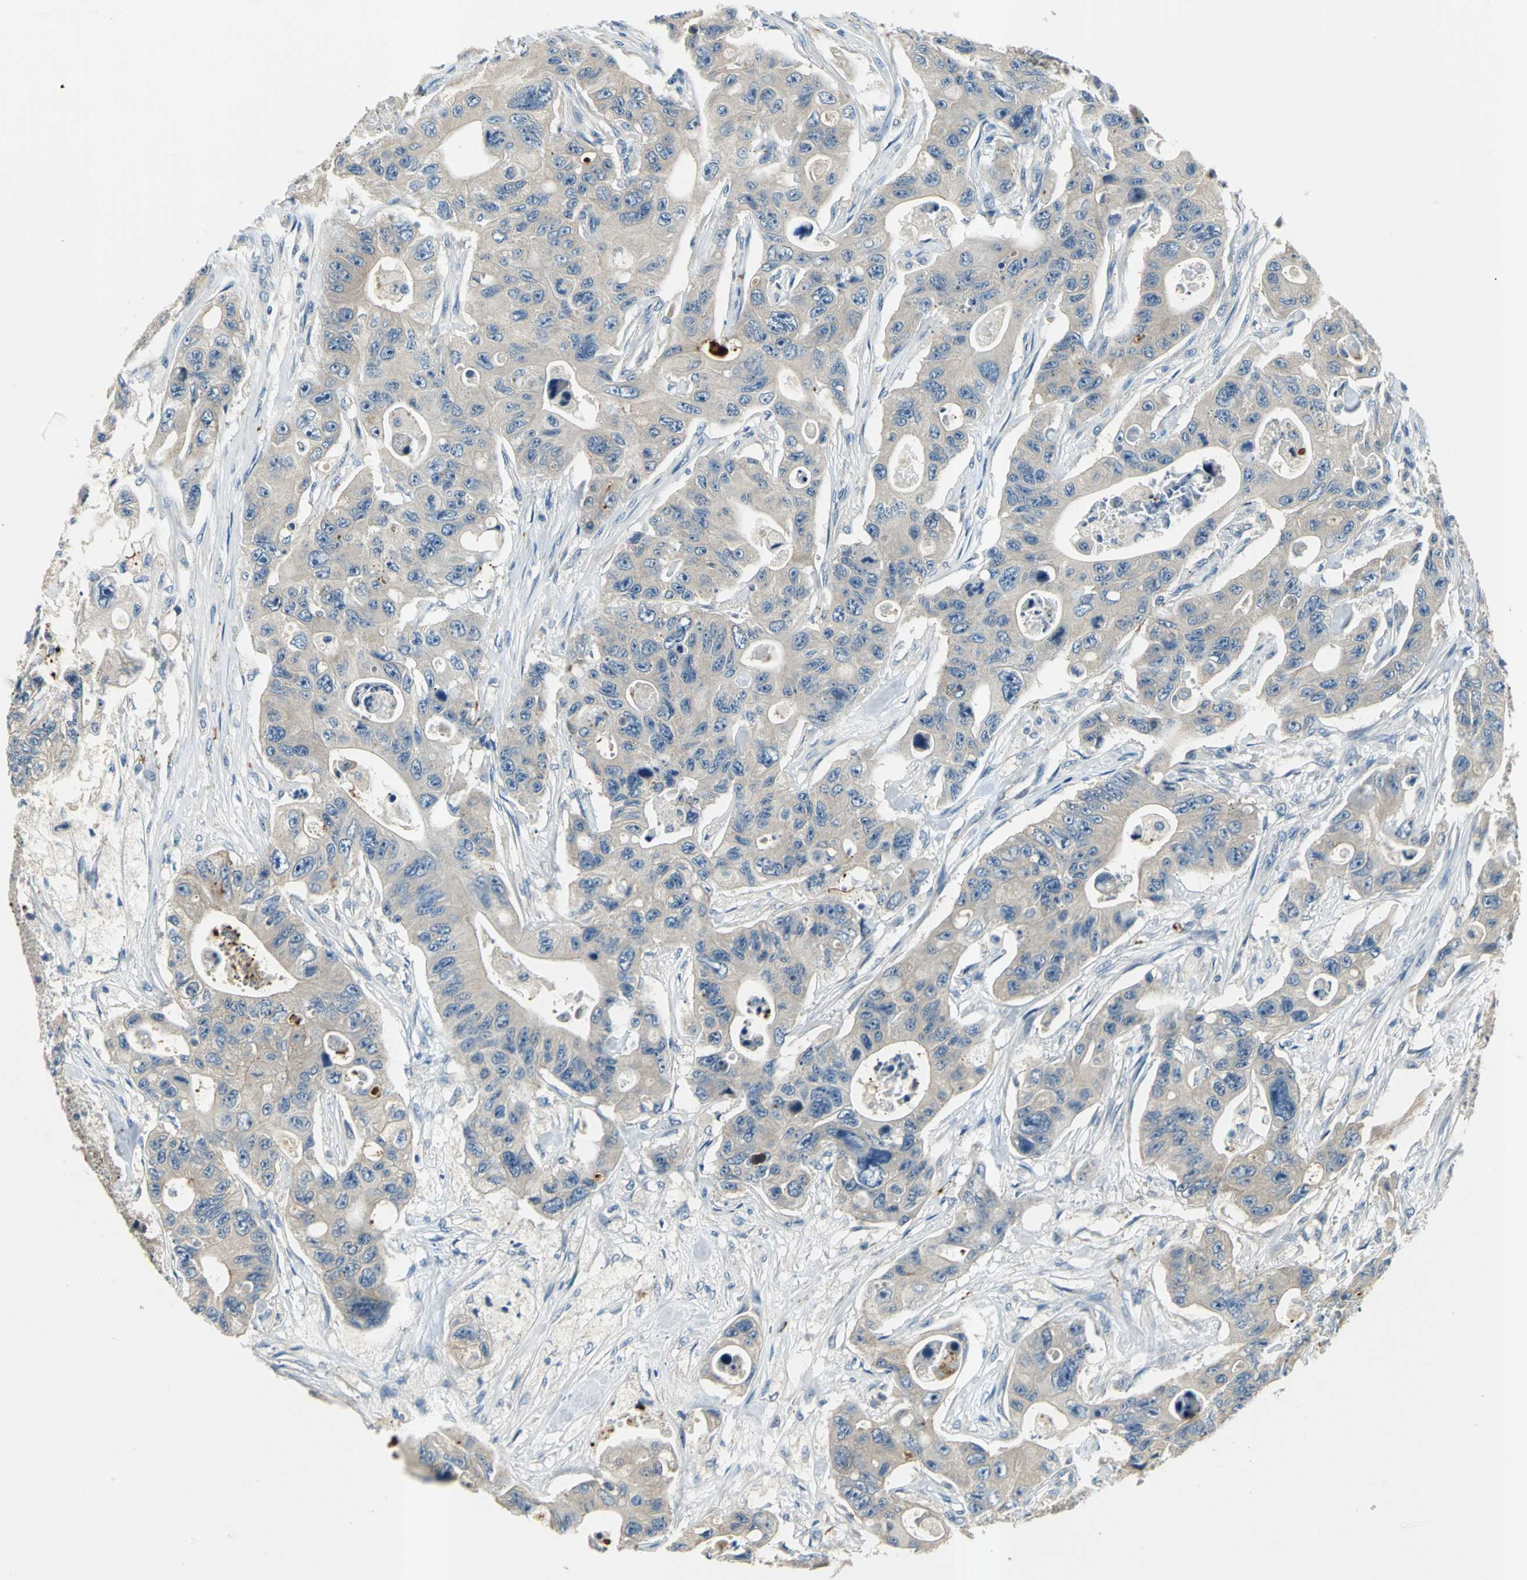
{"staining": {"intensity": "negative", "quantity": "none", "location": "none"}, "tissue": "colorectal cancer", "cell_type": "Tumor cells", "image_type": "cancer", "snomed": [{"axis": "morphology", "description": "Adenocarcinoma, NOS"}, {"axis": "topography", "description": "Colon"}], "caption": "Immunohistochemical staining of colorectal cancer reveals no significant positivity in tumor cells.", "gene": "SLC16A7", "patient": {"sex": "female", "age": 46}}